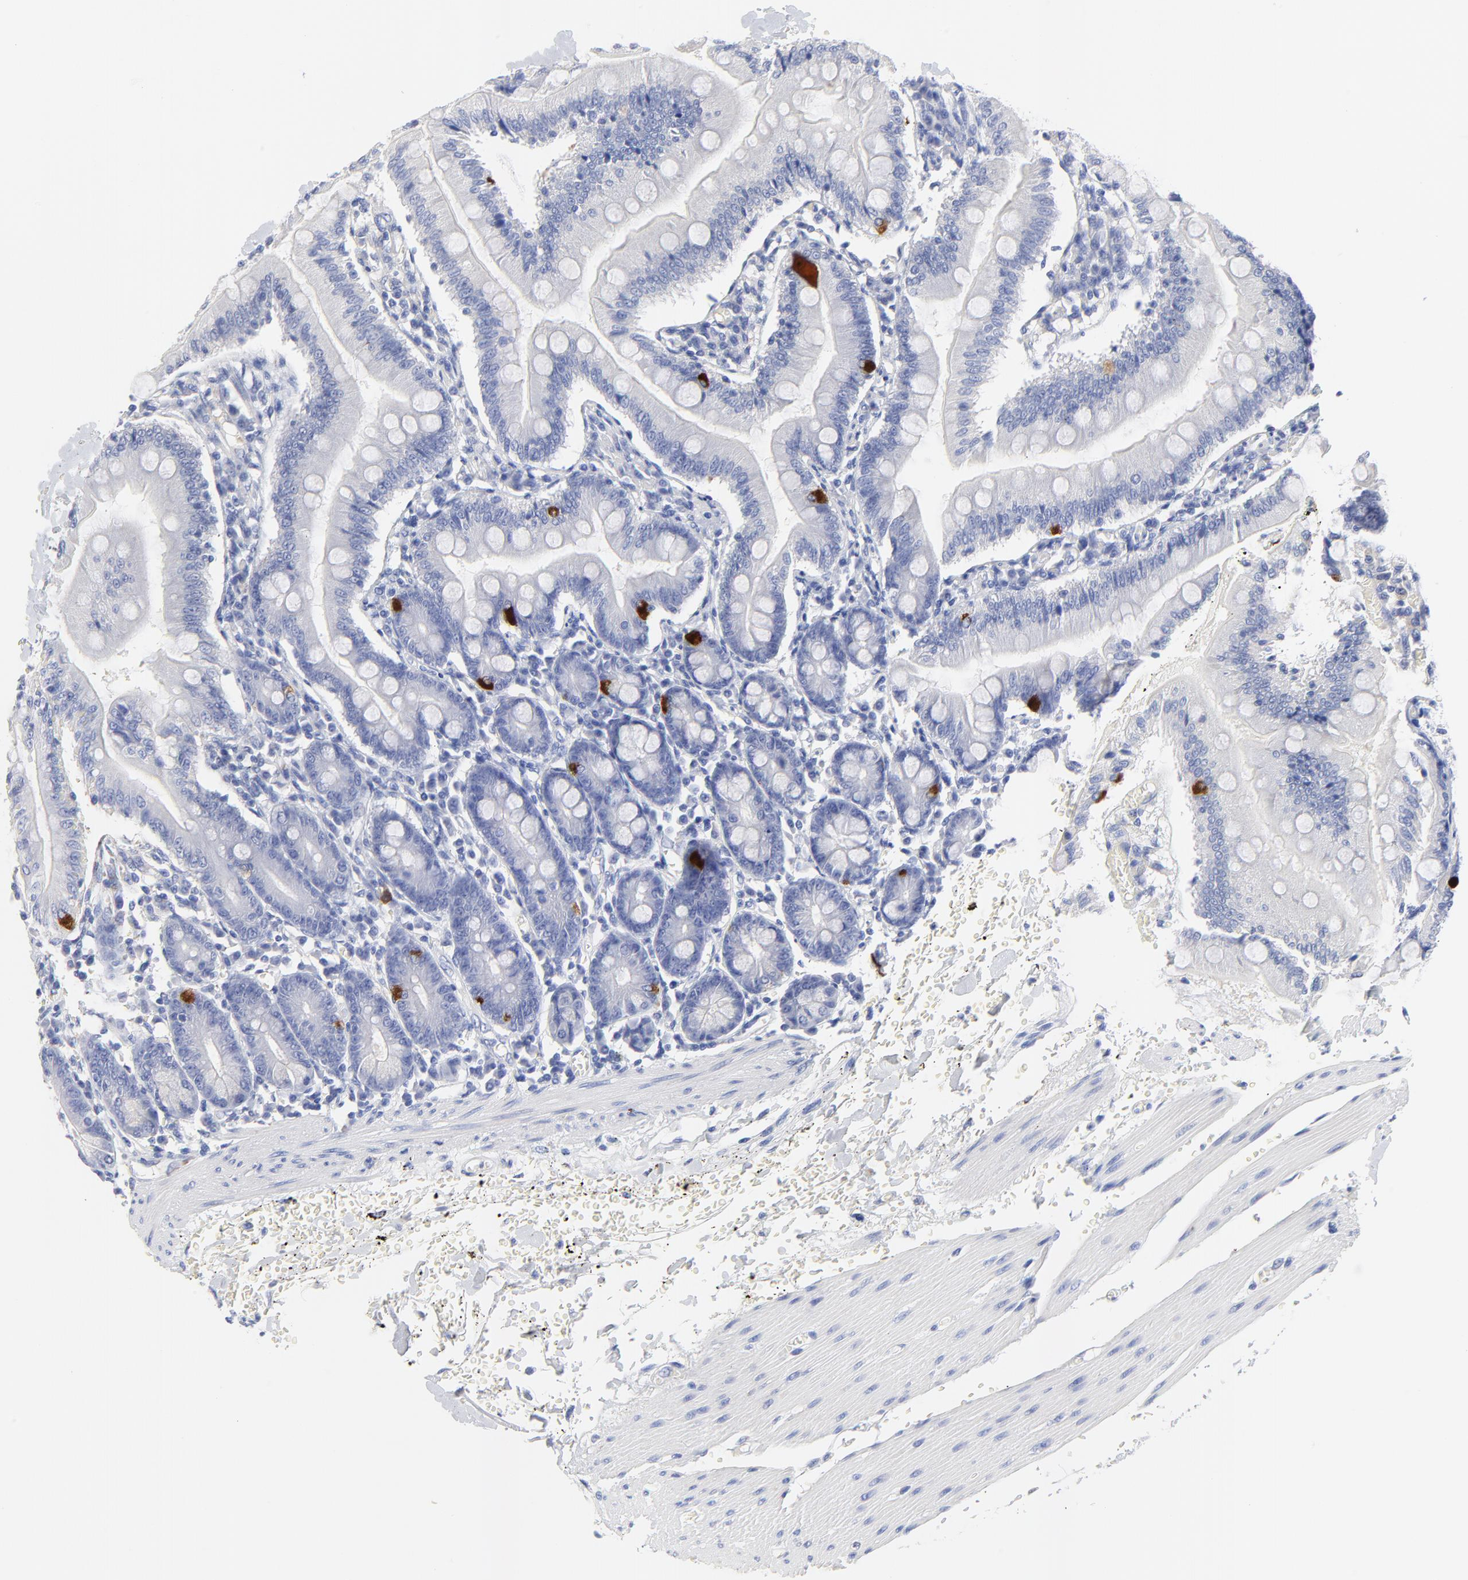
{"staining": {"intensity": "strong", "quantity": "<25%", "location": "cytoplasmic/membranous"}, "tissue": "small intestine", "cell_type": "Glandular cells", "image_type": "normal", "snomed": [{"axis": "morphology", "description": "Normal tissue, NOS"}, {"axis": "topography", "description": "Small intestine"}], "caption": "Immunohistochemistry photomicrograph of normal small intestine stained for a protein (brown), which displays medium levels of strong cytoplasmic/membranous staining in approximately <25% of glandular cells.", "gene": "FBXO10", "patient": {"sex": "male", "age": 71}}